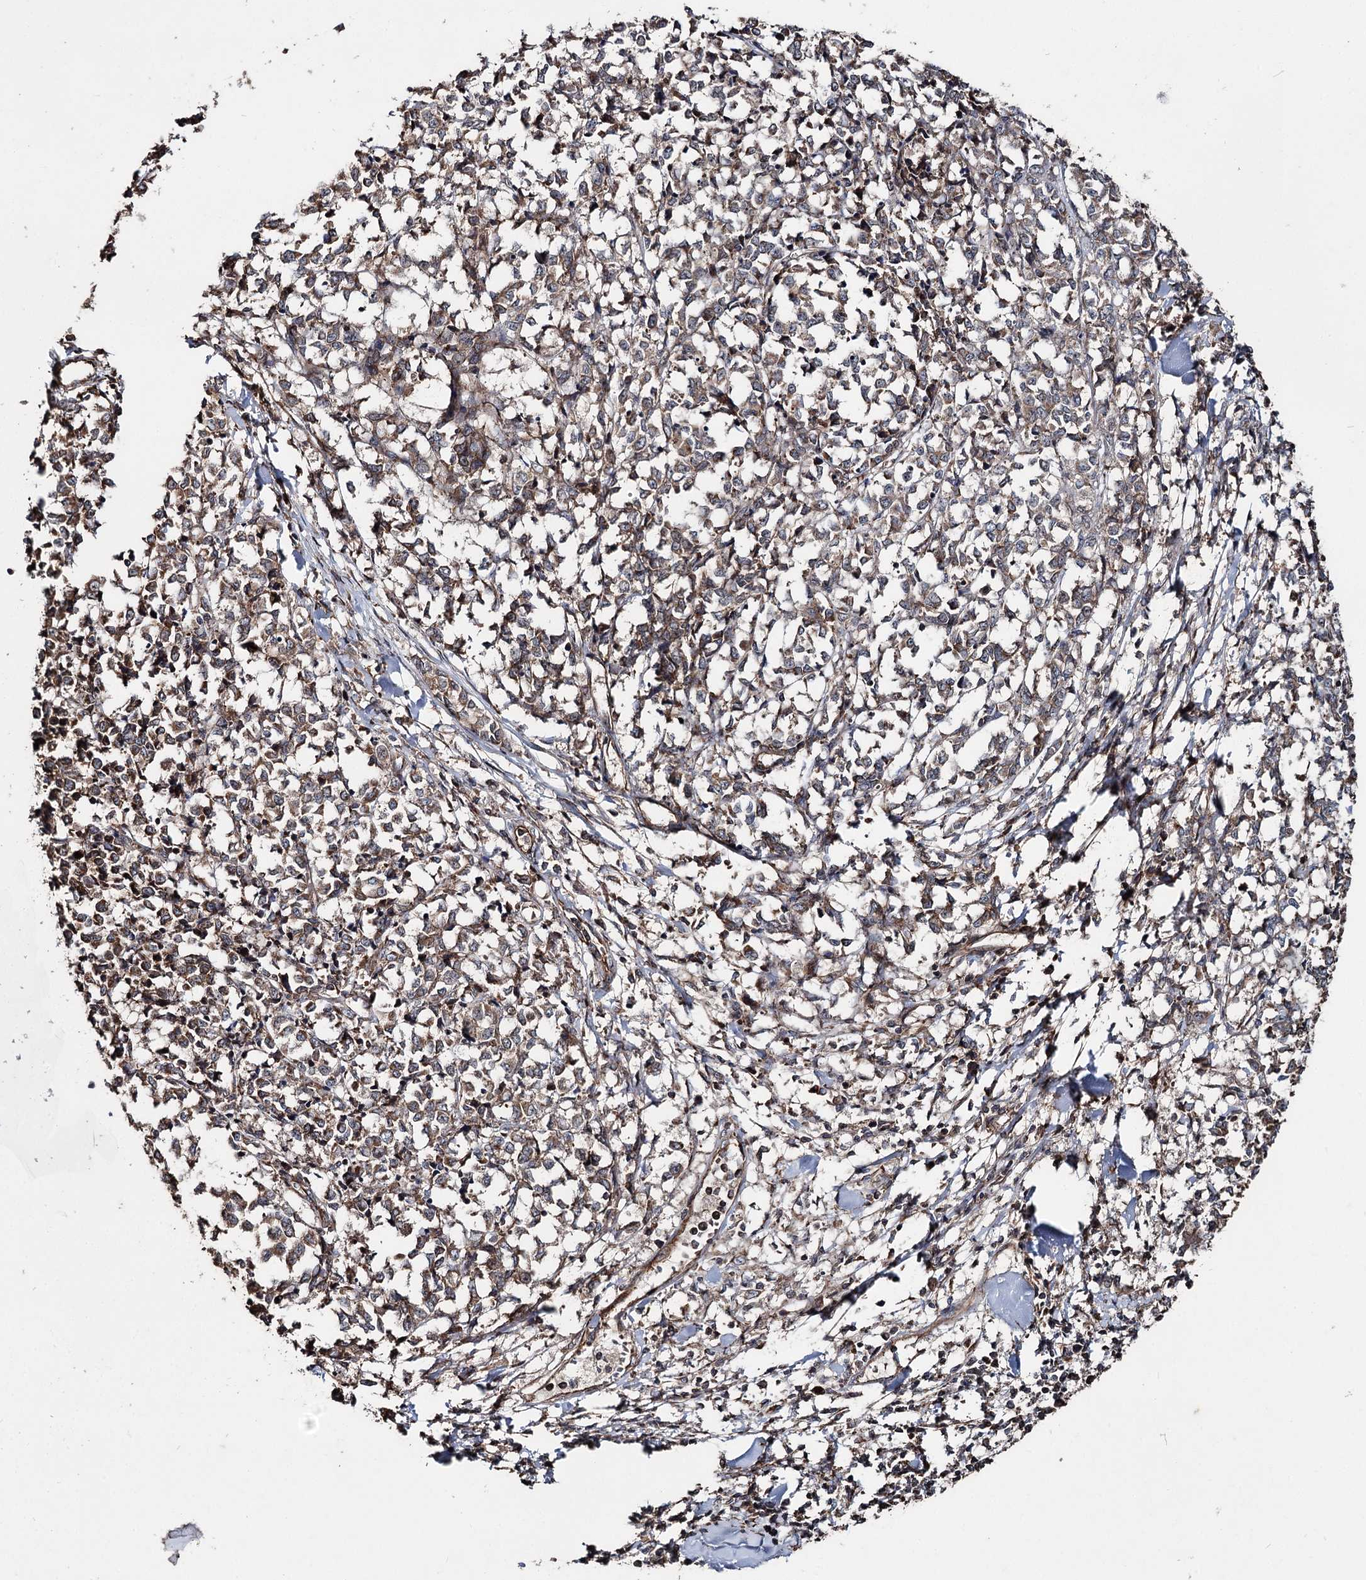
{"staining": {"intensity": "weak", "quantity": ">75%", "location": "cytoplasmic/membranous"}, "tissue": "melanoma", "cell_type": "Tumor cells", "image_type": "cancer", "snomed": [{"axis": "morphology", "description": "Malignant melanoma, NOS"}, {"axis": "topography", "description": "Skin"}], "caption": "Melanoma tissue shows weak cytoplasmic/membranous positivity in approximately >75% of tumor cells", "gene": "ITFG2", "patient": {"sex": "female", "age": 72}}